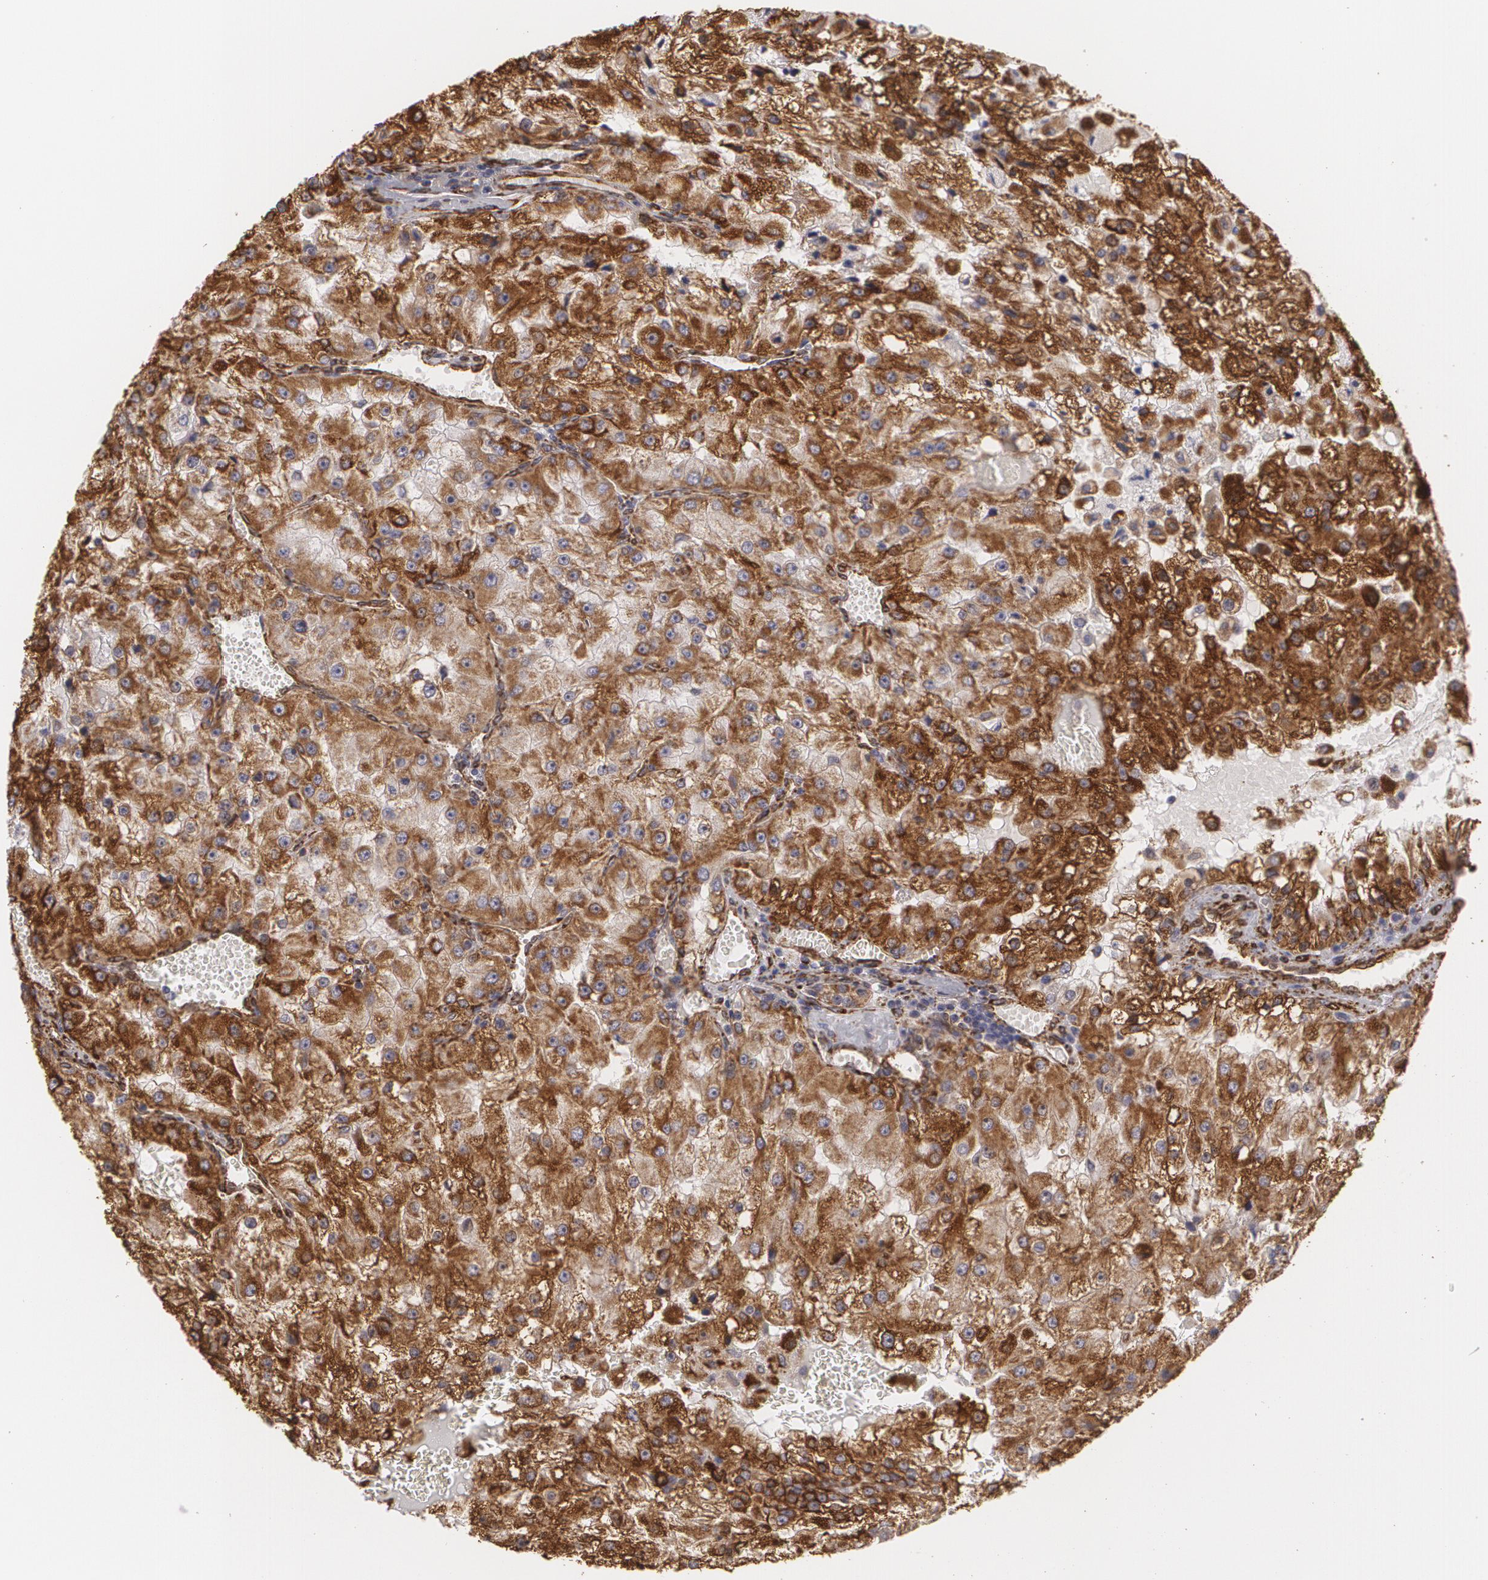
{"staining": {"intensity": "strong", "quantity": ">75%", "location": "cytoplasmic/membranous"}, "tissue": "renal cancer", "cell_type": "Tumor cells", "image_type": "cancer", "snomed": [{"axis": "morphology", "description": "Adenocarcinoma, NOS"}, {"axis": "topography", "description": "Kidney"}], "caption": "This is an image of immunohistochemistry staining of renal cancer (adenocarcinoma), which shows strong expression in the cytoplasmic/membranous of tumor cells.", "gene": "CYB5R3", "patient": {"sex": "female", "age": 74}}